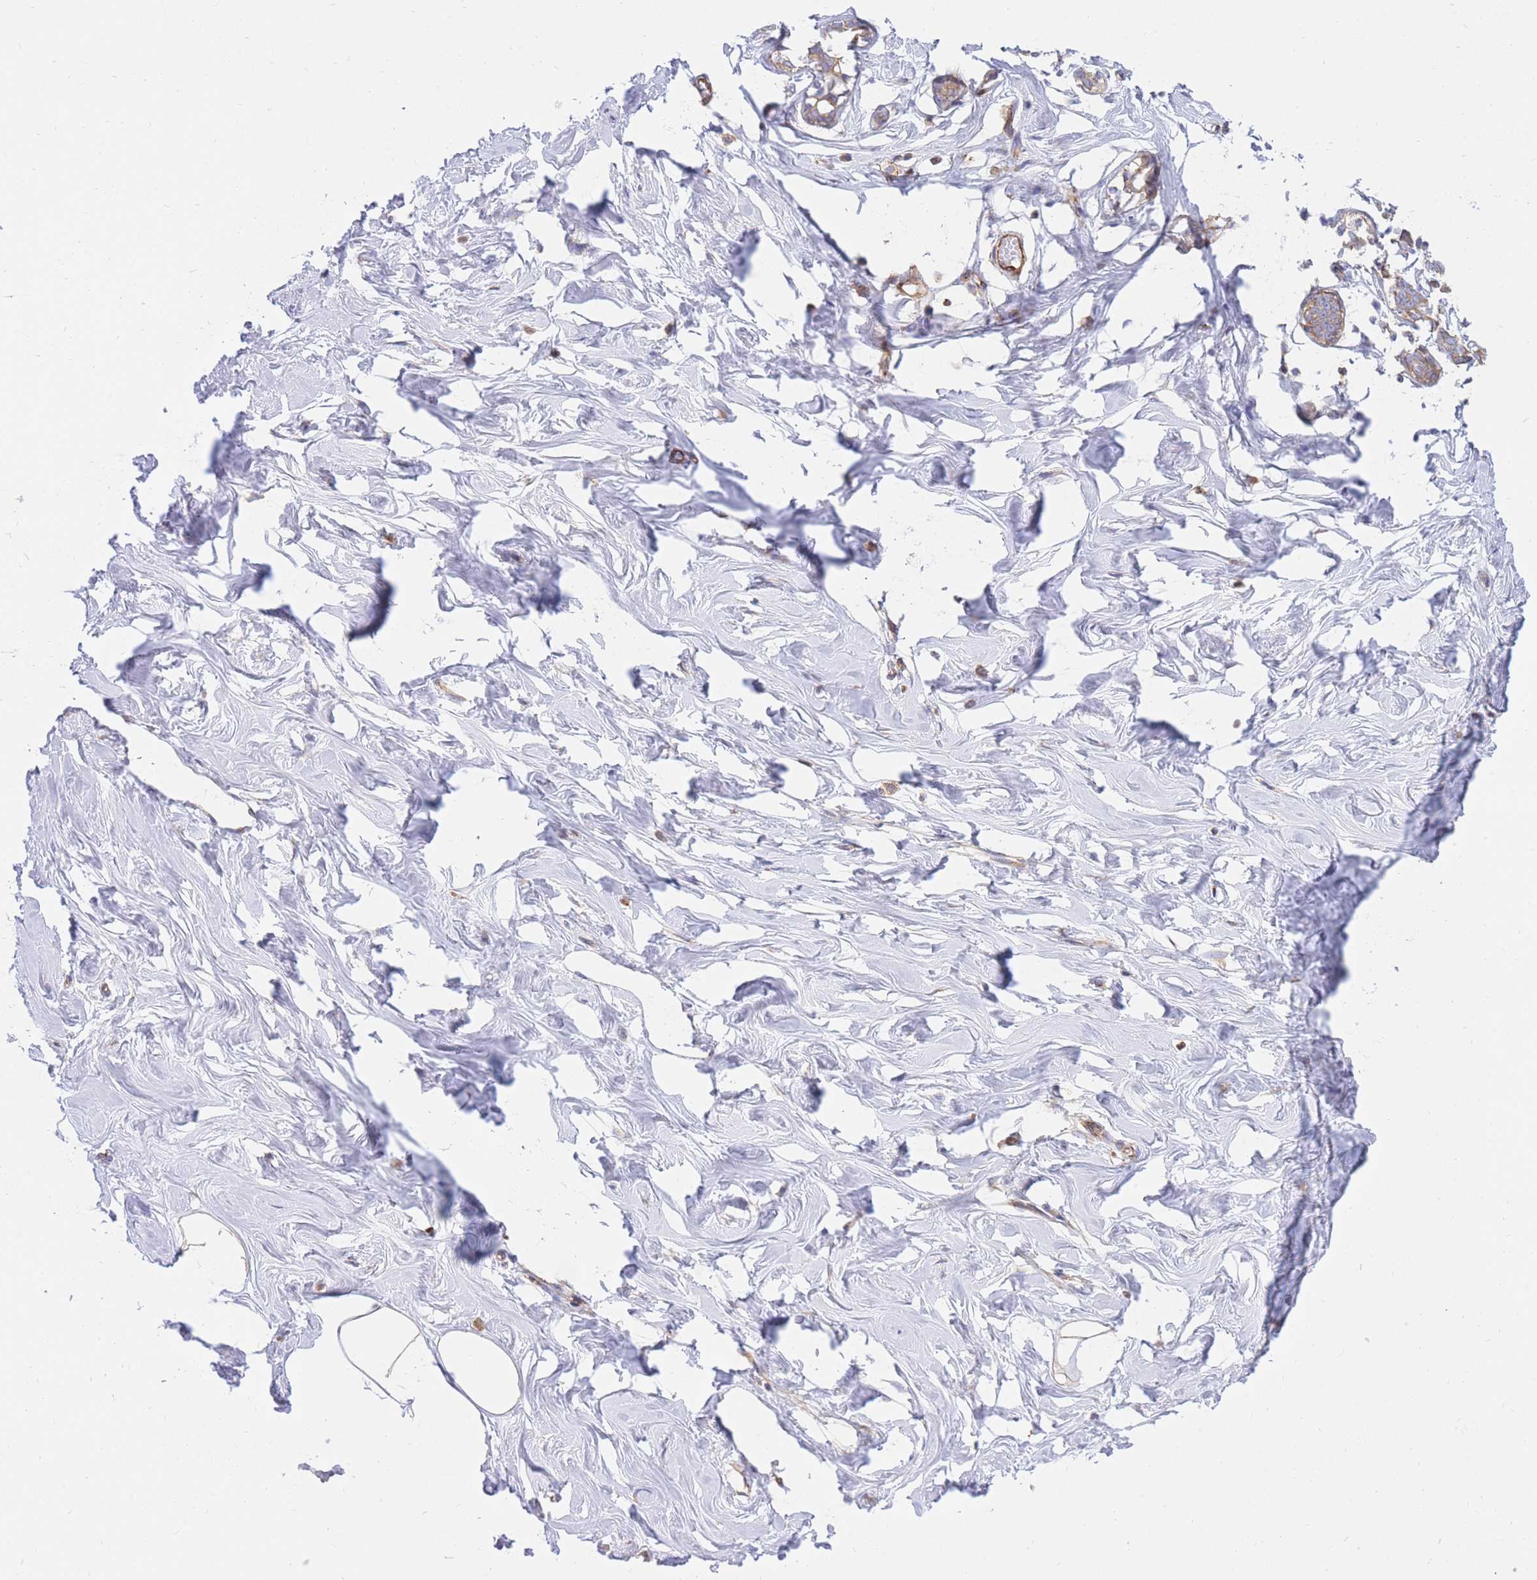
{"staining": {"intensity": "negative", "quantity": "none", "location": "none"}, "tissue": "breast", "cell_type": "Adipocytes", "image_type": "normal", "snomed": [{"axis": "morphology", "description": "Normal tissue, NOS"}, {"axis": "morphology", "description": "Adenoma, NOS"}, {"axis": "topography", "description": "Breast"}], "caption": "The image reveals no significant expression in adipocytes of breast.", "gene": "REM1", "patient": {"sex": "female", "age": 23}}